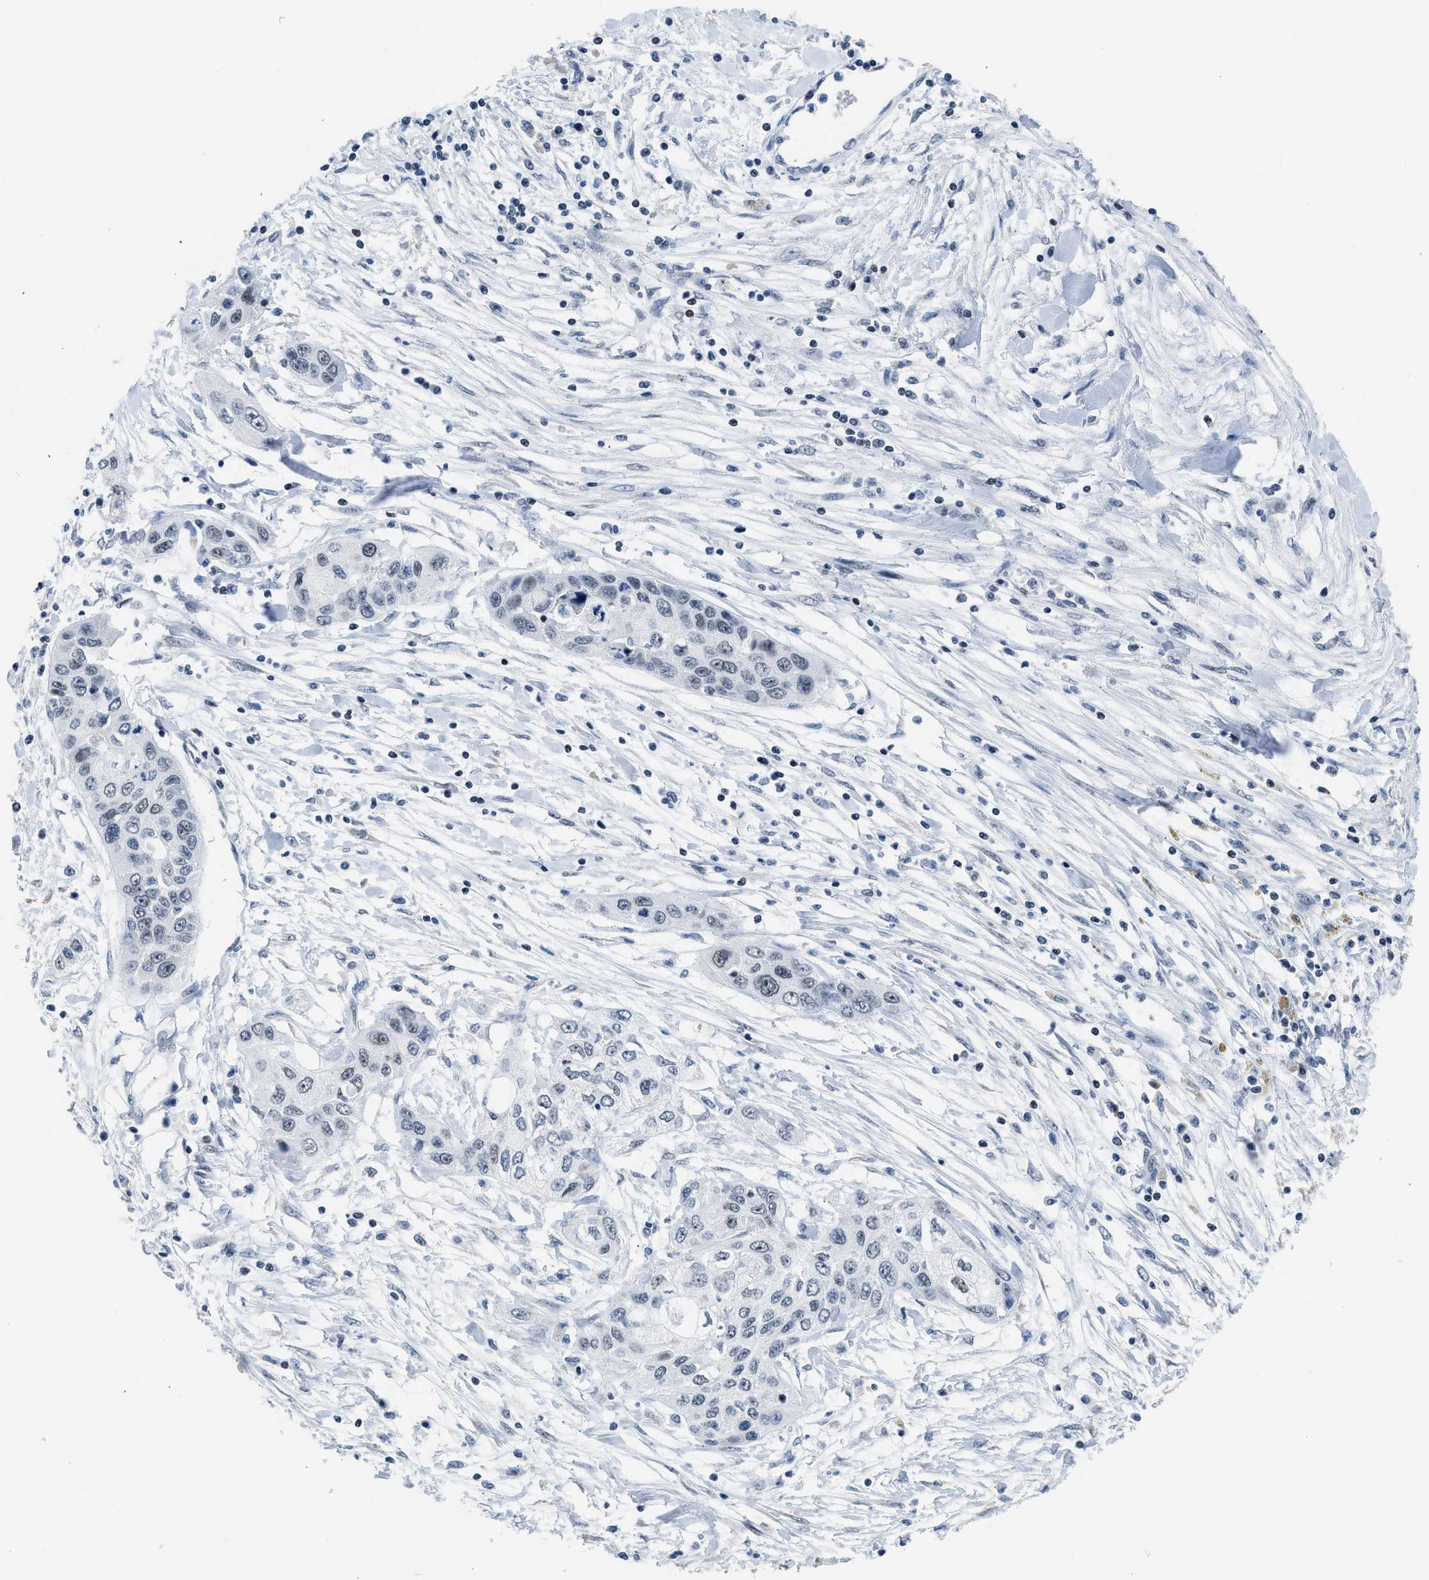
{"staining": {"intensity": "negative", "quantity": "none", "location": "none"}, "tissue": "pancreatic cancer", "cell_type": "Tumor cells", "image_type": "cancer", "snomed": [{"axis": "morphology", "description": "Adenocarcinoma, NOS"}, {"axis": "topography", "description": "Pancreas"}], "caption": "IHC micrograph of human pancreatic cancer (adenocarcinoma) stained for a protein (brown), which demonstrates no expression in tumor cells. The staining is performed using DAB brown chromogen with nuclei counter-stained in using hematoxylin.", "gene": "TERF2IP", "patient": {"sex": "female", "age": 70}}